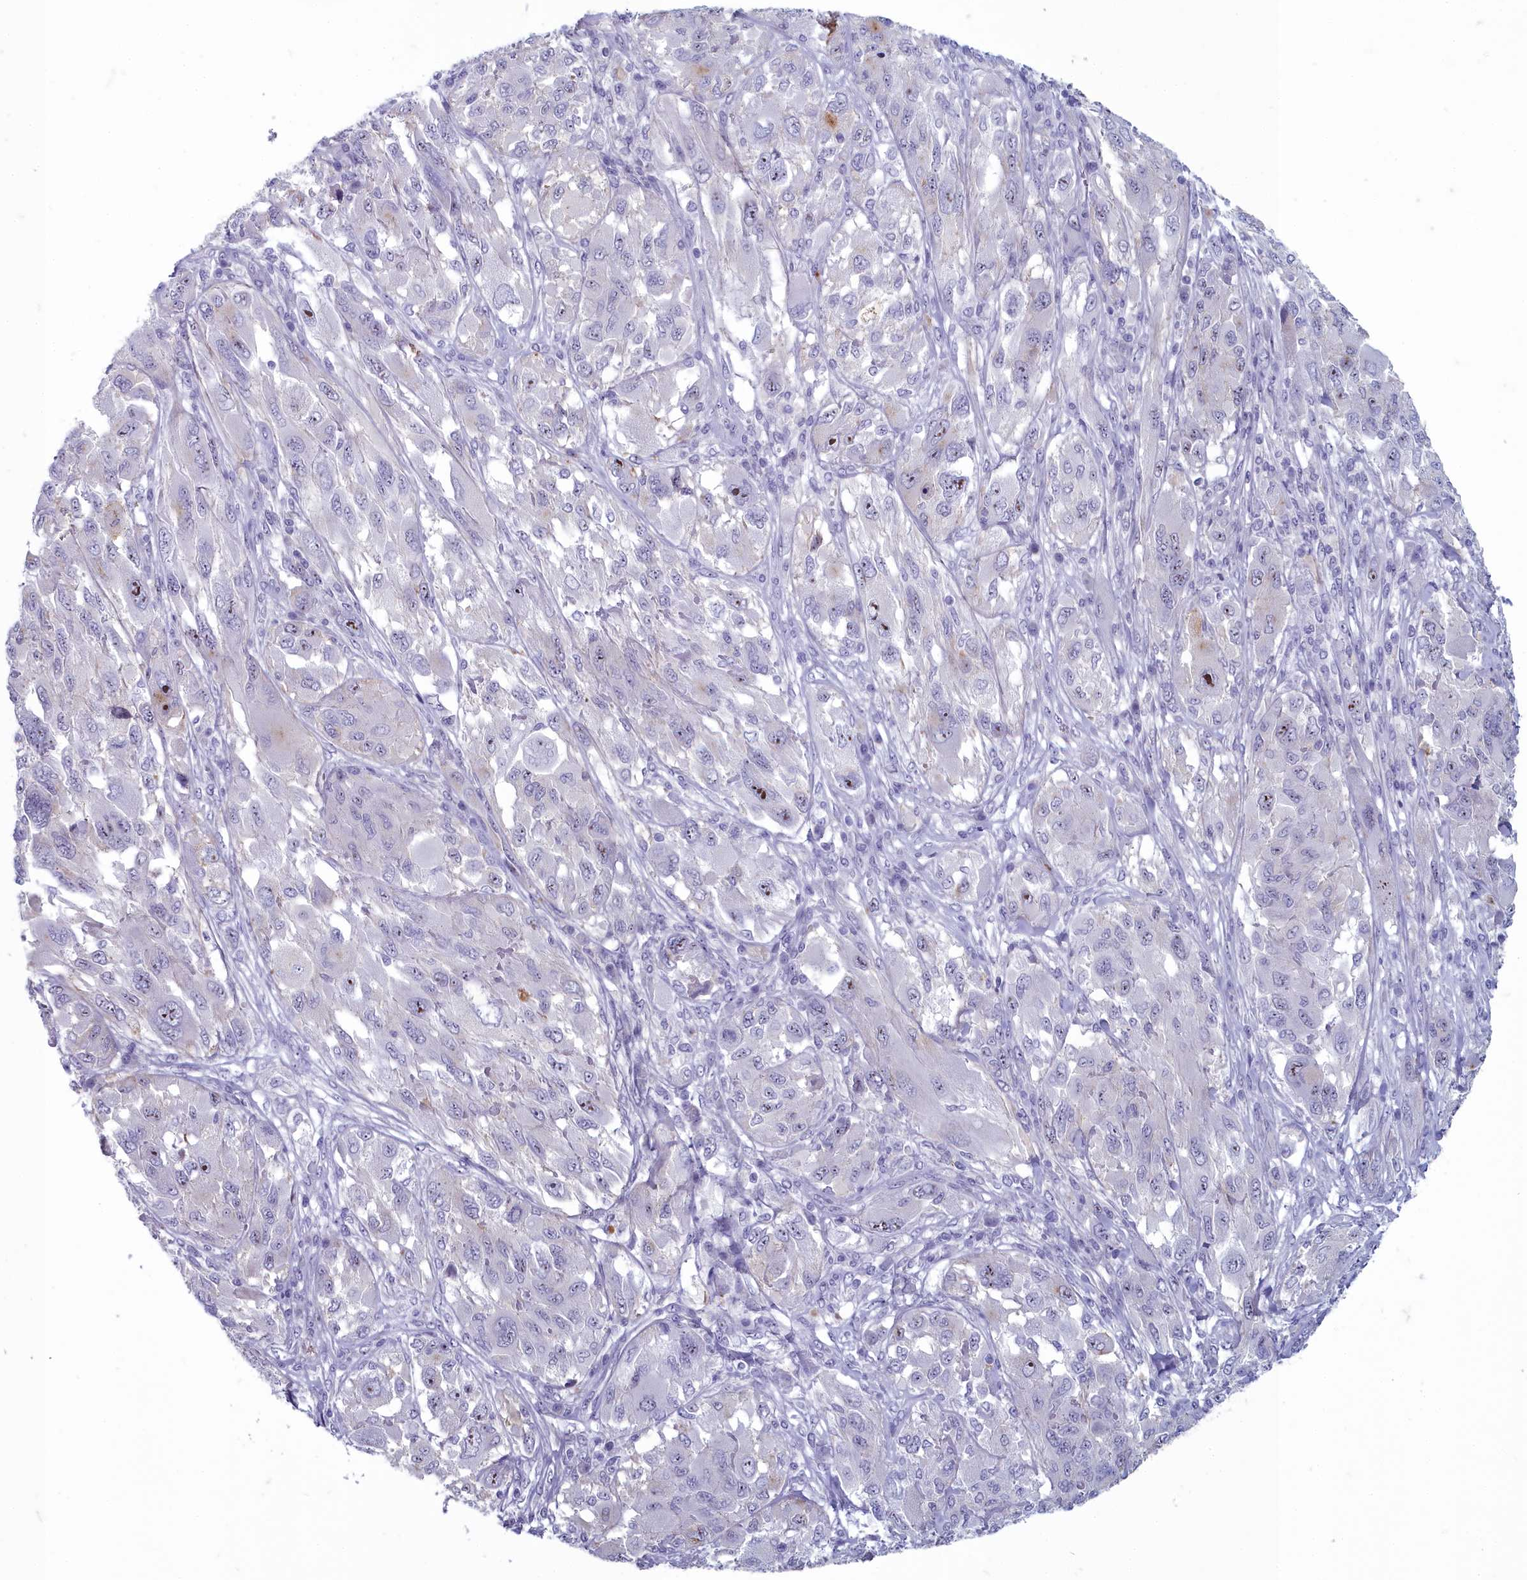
{"staining": {"intensity": "moderate", "quantity": "<25%", "location": "nuclear"}, "tissue": "melanoma", "cell_type": "Tumor cells", "image_type": "cancer", "snomed": [{"axis": "morphology", "description": "Malignant melanoma, NOS"}, {"axis": "topography", "description": "Skin"}], "caption": "Moderate nuclear expression is present in approximately <25% of tumor cells in melanoma.", "gene": "INSYN2A", "patient": {"sex": "female", "age": 91}}